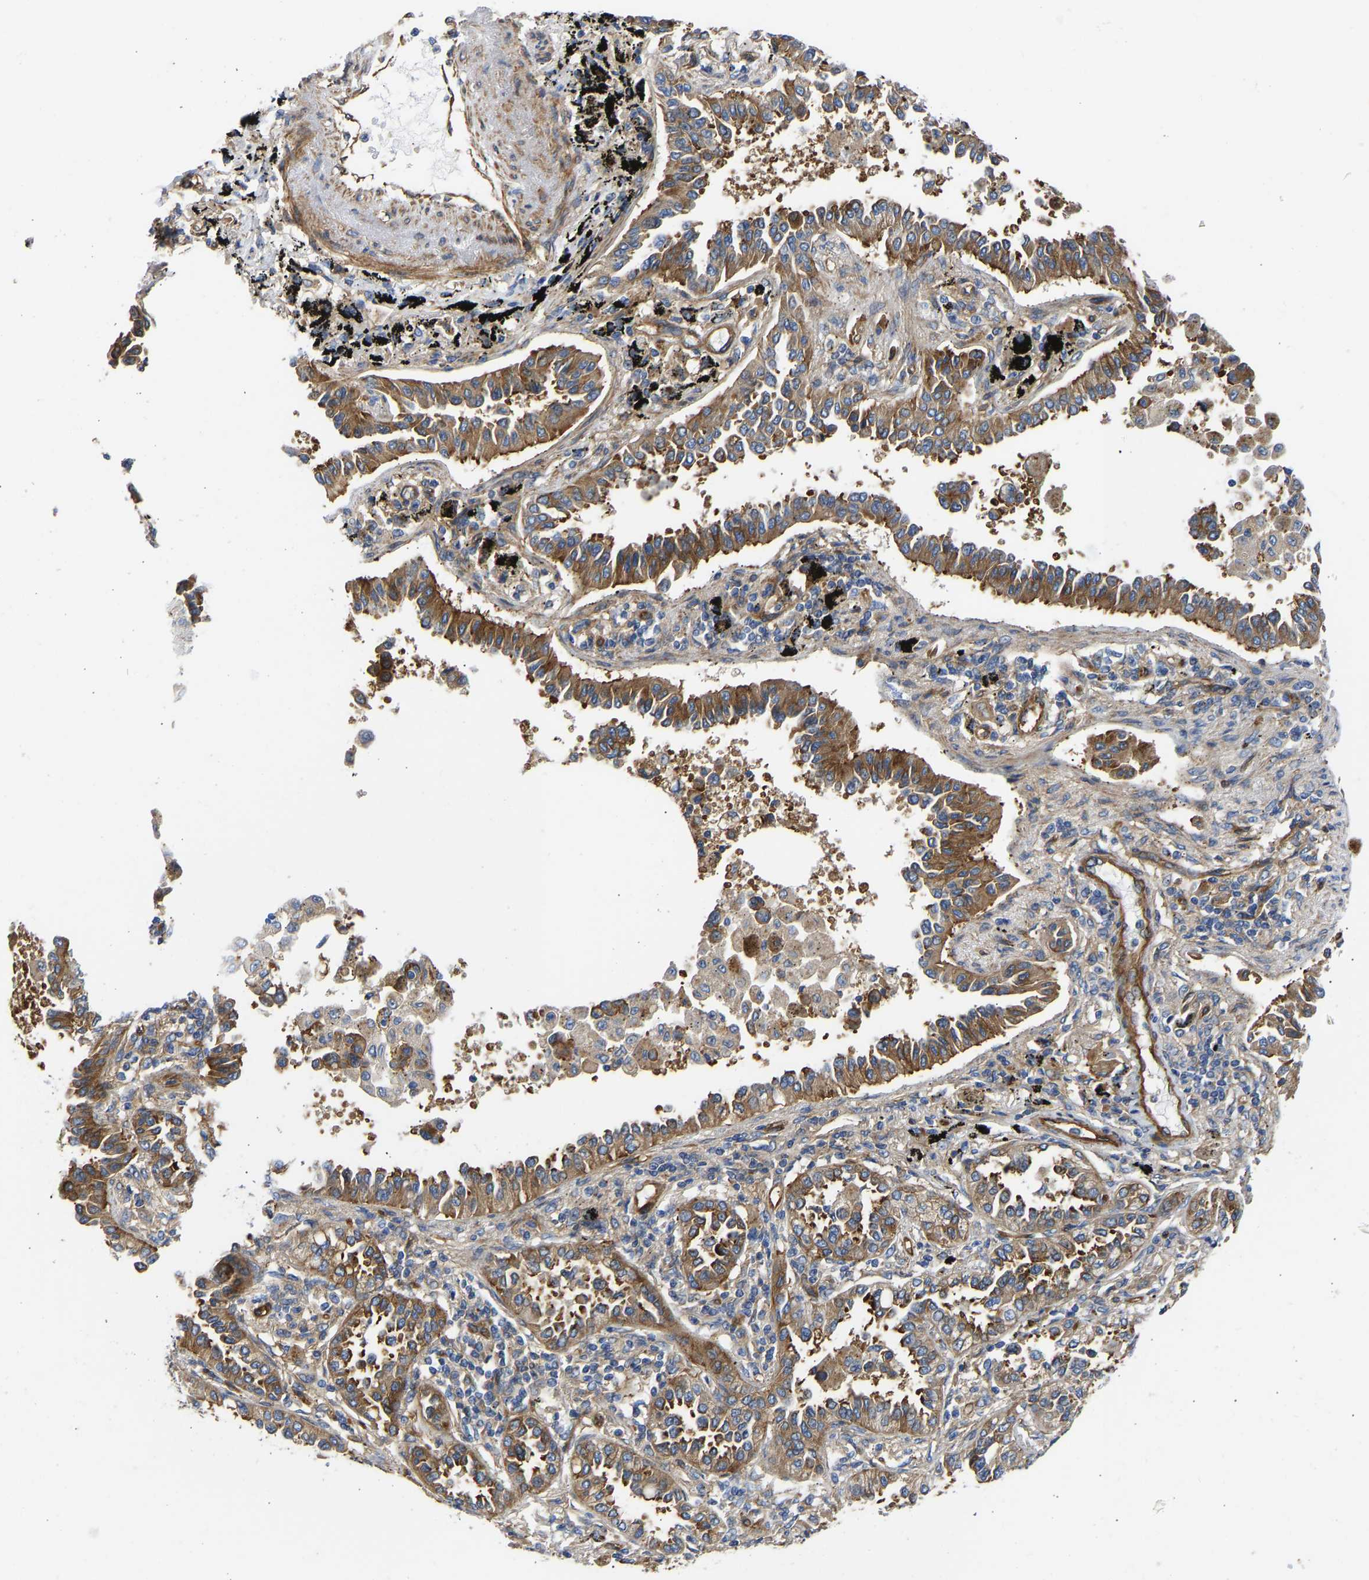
{"staining": {"intensity": "moderate", "quantity": ">75%", "location": "cytoplasmic/membranous"}, "tissue": "lung cancer", "cell_type": "Tumor cells", "image_type": "cancer", "snomed": [{"axis": "morphology", "description": "Normal tissue, NOS"}, {"axis": "morphology", "description": "Adenocarcinoma, NOS"}, {"axis": "topography", "description": "Lung"}], "caption": "DAB immunohistochemical staining of human lung adenocarcinoma reveals moderate cytoplasmic/membranous protein positivity in about >75% of tumor cells.", "gene": "MYO1C", "patient": {"sex": "male", "age": 59}}